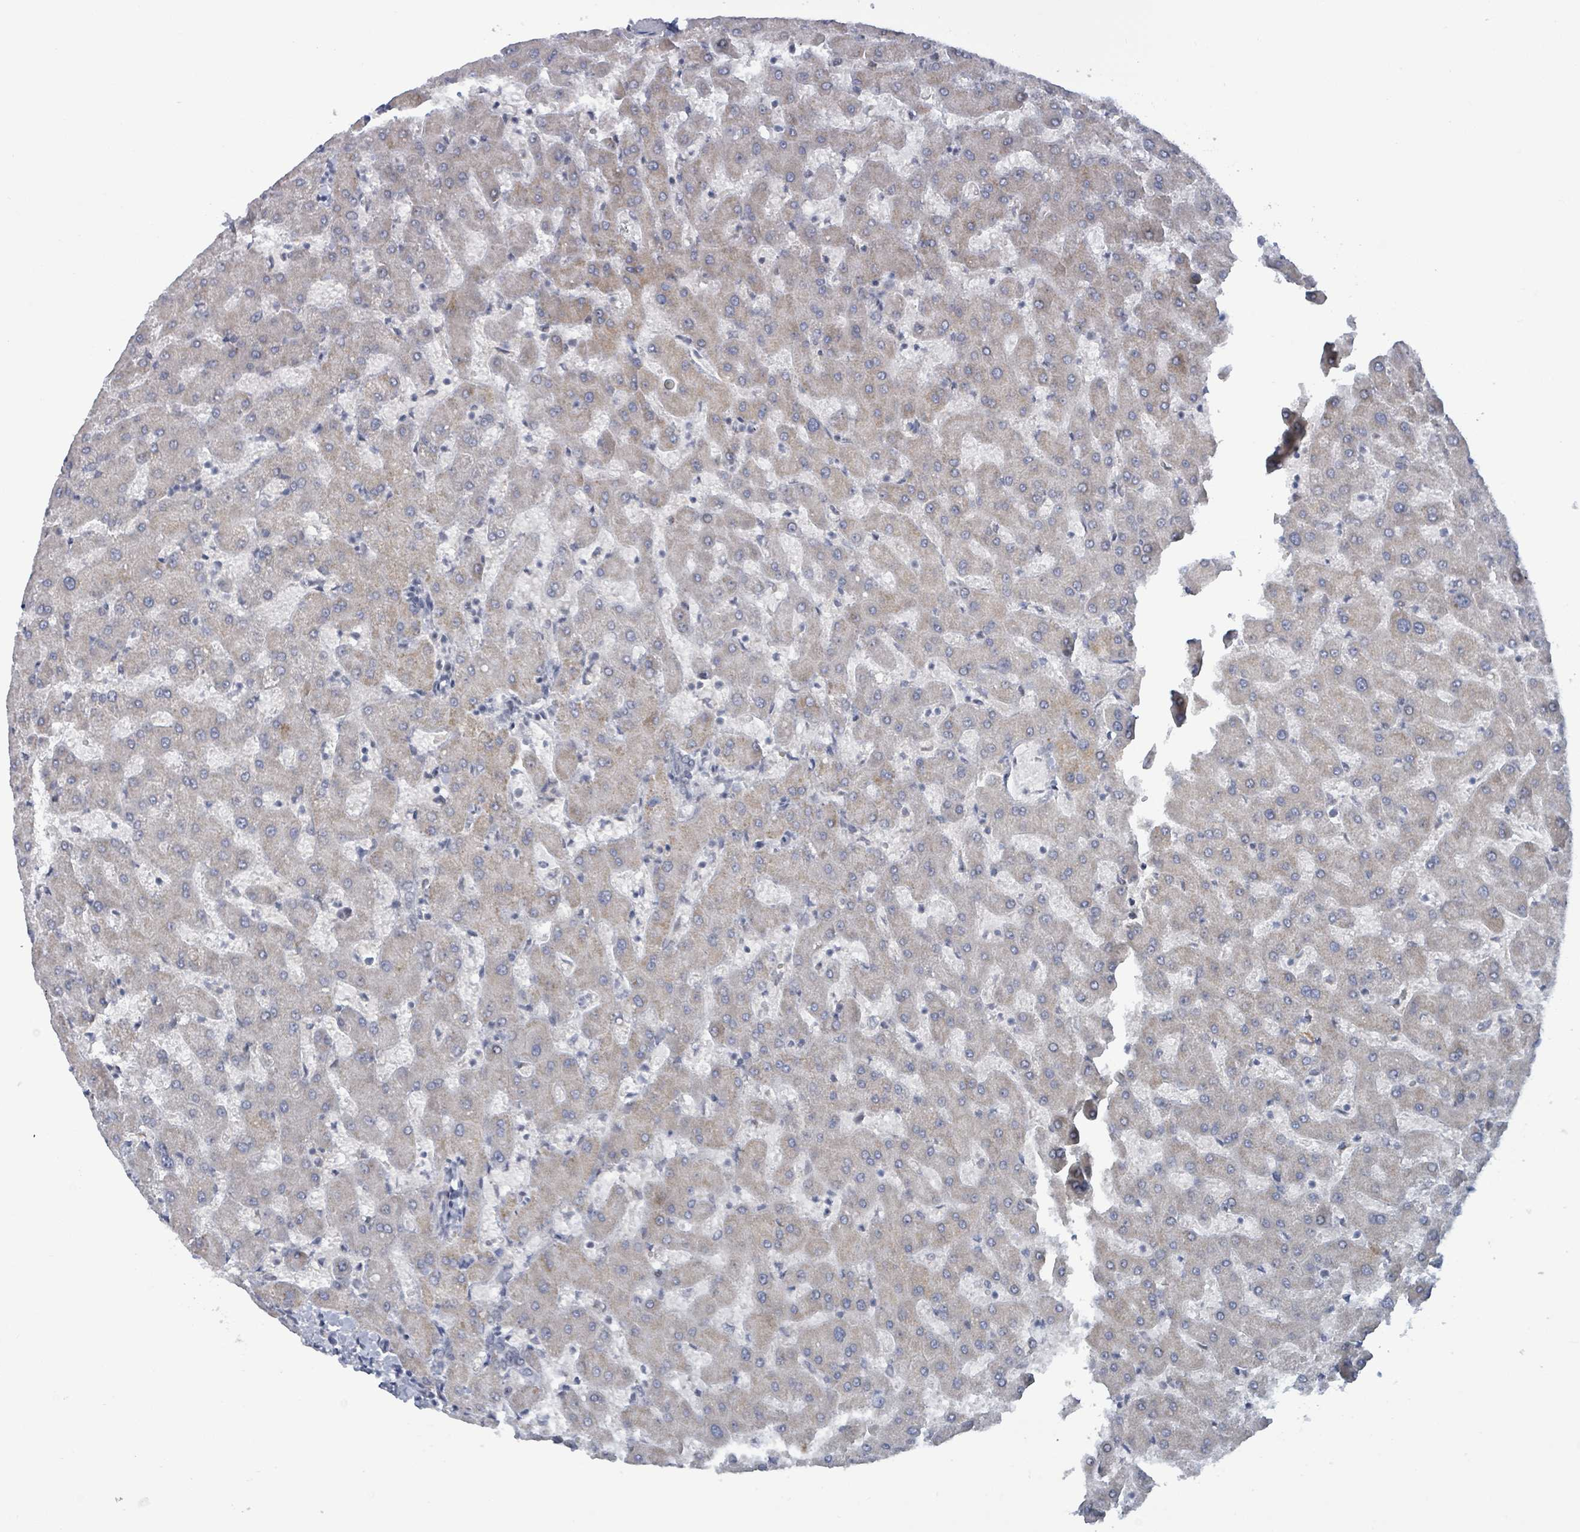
{"staining": {"intensity": "negative", "quantity": "none", "location": "none"}, "tissue": "liver", "cell_type": "Cholangiocytes", "image_type": "normal", "snomed": [{"axis": "morphology", "description": "Normal tissue, NOS"}, {"axis": "topography", "description": "Liver"}], "caption": "Immunohistochemistry (IHC) micrograph of benign human liver stained for a protein (brown), which demonstrates no expression in cholangiocytes. (Stains: DAB (3,3'-diaminobenzidine) immunohistochemistry (IHC) with hematoxylin counter stain, Microscopy: brightfield microscopy at high magnification).", "gene": "BANP", "patient": {"sex": "female", "age": 63}}